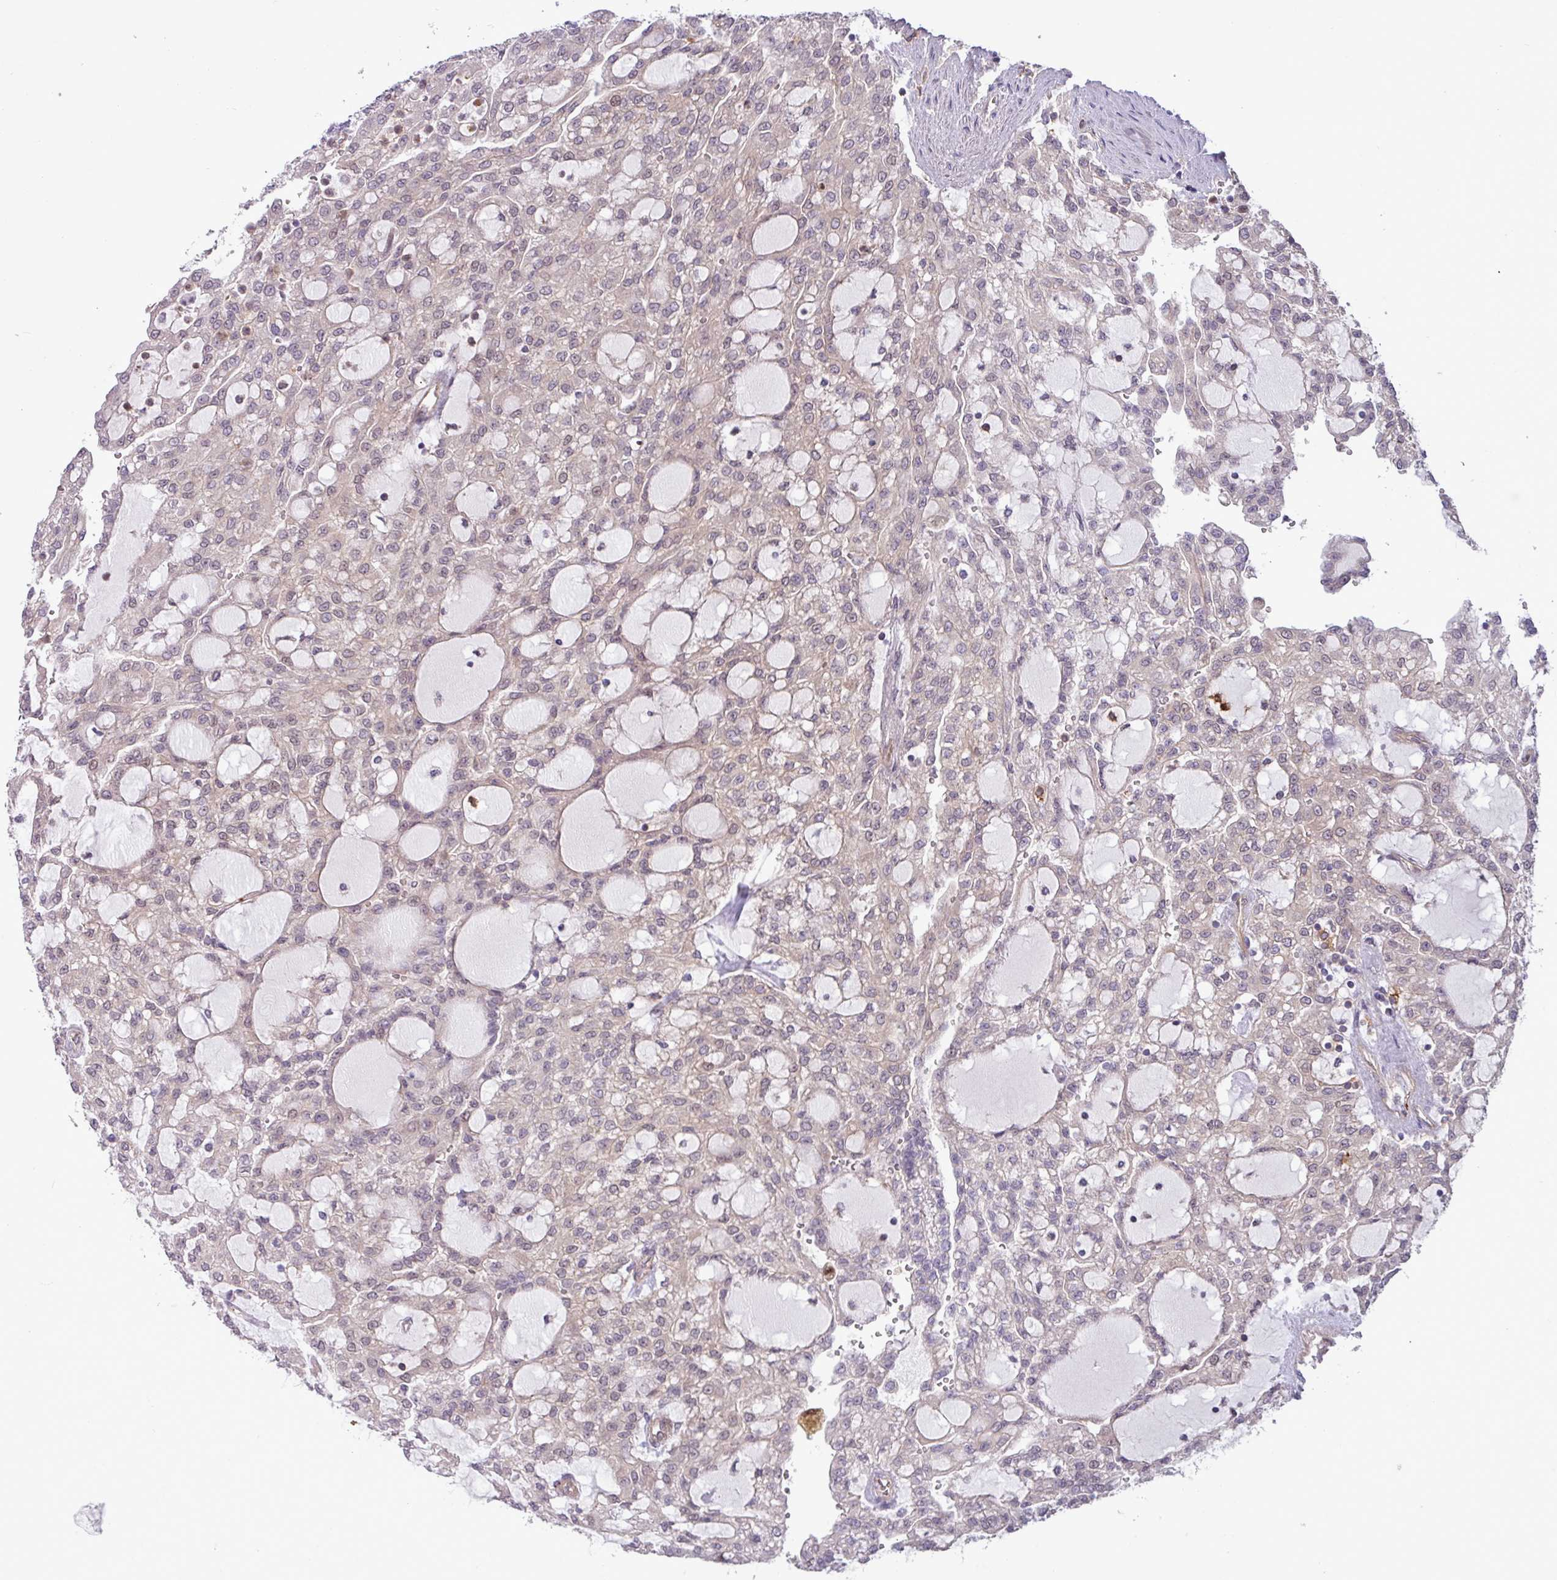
{"staining": {"intensity": "negative", "quantity": "none", "location": "none"}, "tissue": "renal cancer", "cell_type": "Tumor cells", "image_type": "cancer", "snomed": [{"axis": "morphology", "description": "Adenocarcinoma, NOS"}, {"axis": "topography", "description": "Kidney"}], "caption": "Tumor cells are negative for brown protein staining in renal cancer.", "gene": "CNTRL", "patient": {"sex": "male", "age": 63}}